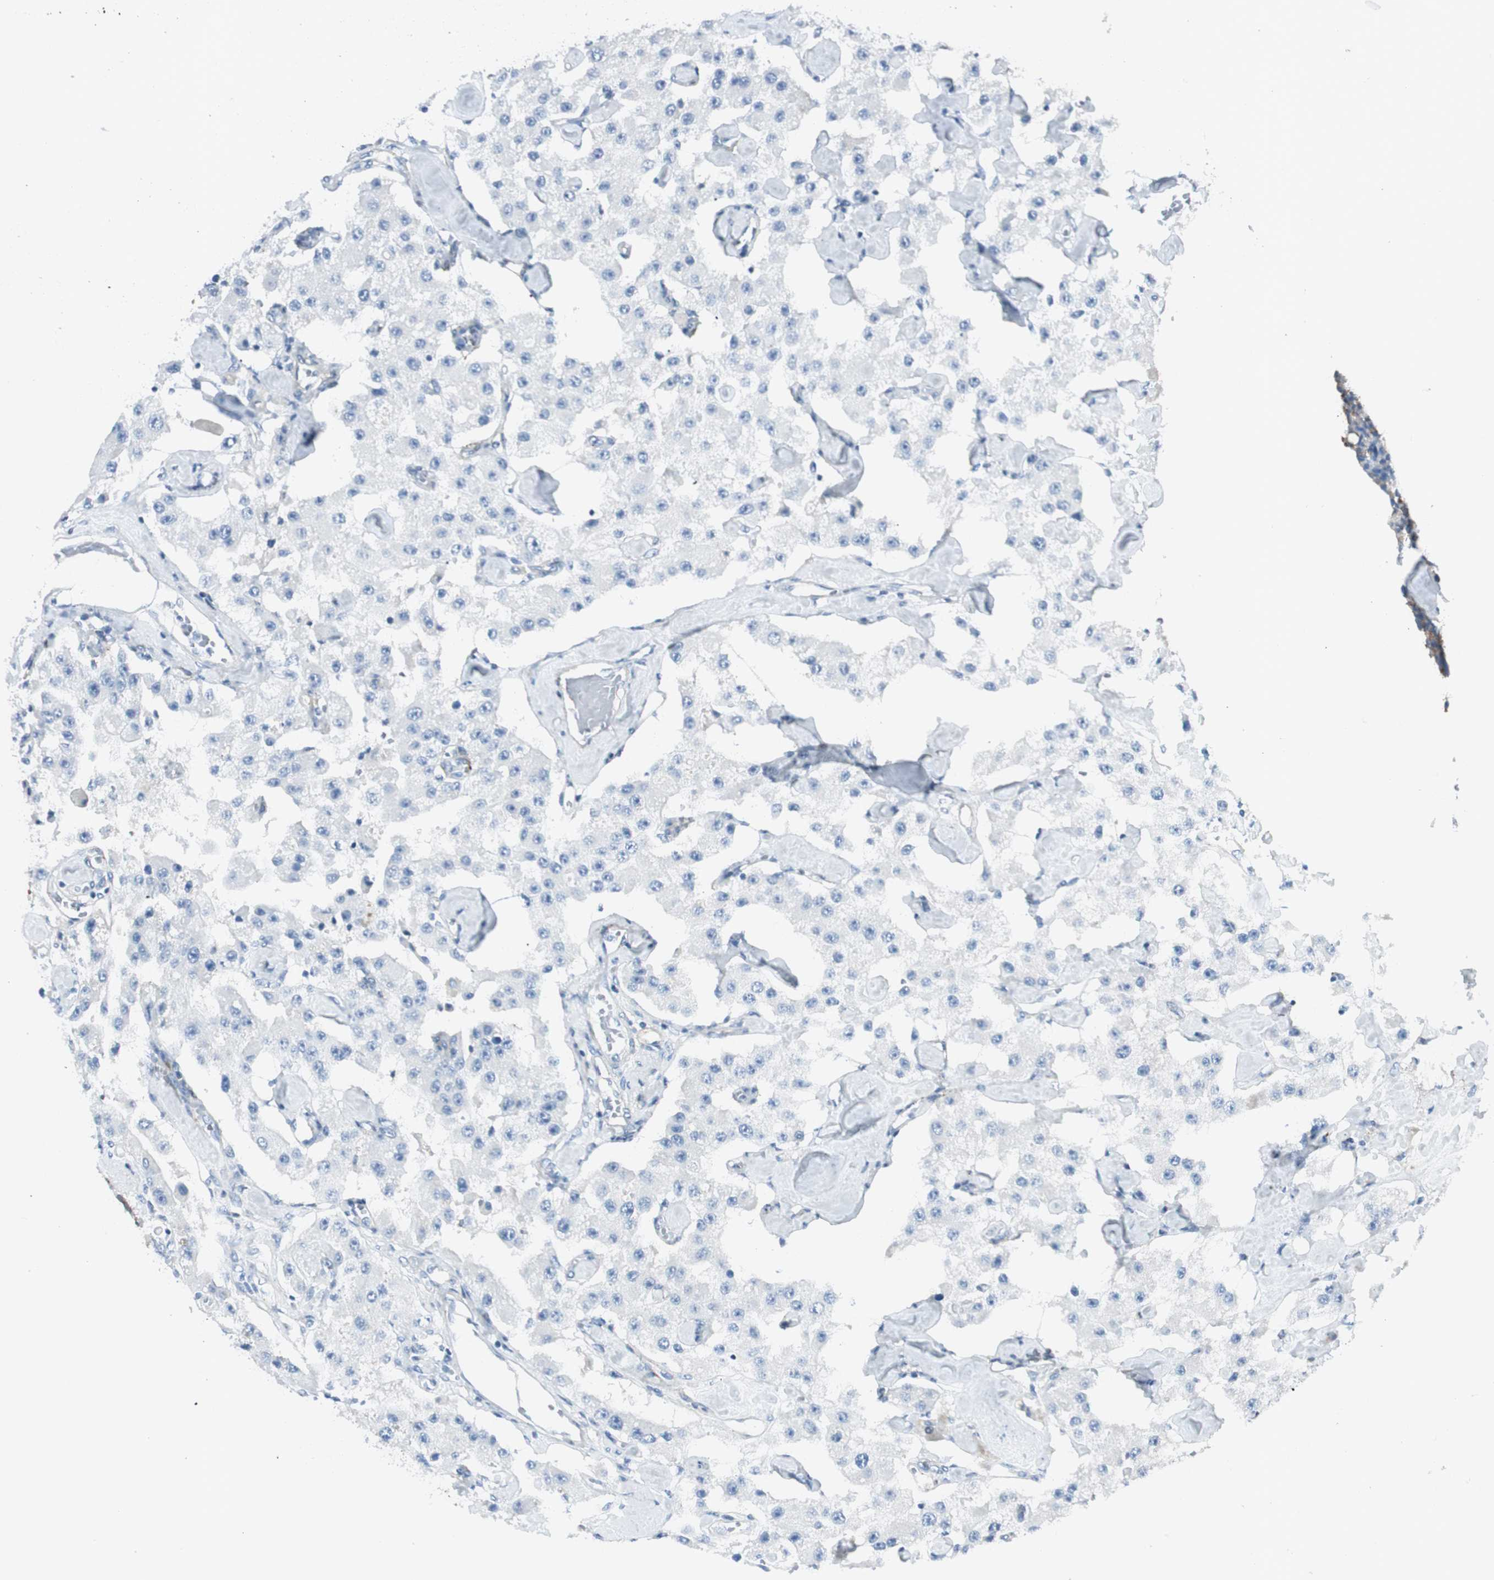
{"staining": {"intensity": "negative", "quantity": "none", "location": "none"}, "tissue": "carcinoid", "cell_type": "Tumor cells", "image_type": "cancer", "snomed": [{"axis": "morphology", "description": "Carcinoid, malignant, NOS"}, {"axis": "topography", "description": "Pancreas"}], "caption": "The immunohistochemistry (IHC) image has no significant positivity in tumor cells of carcinoid tissue.", "gene": "CACNA2D1", "patient": {"sex": "male", "age": 41}}